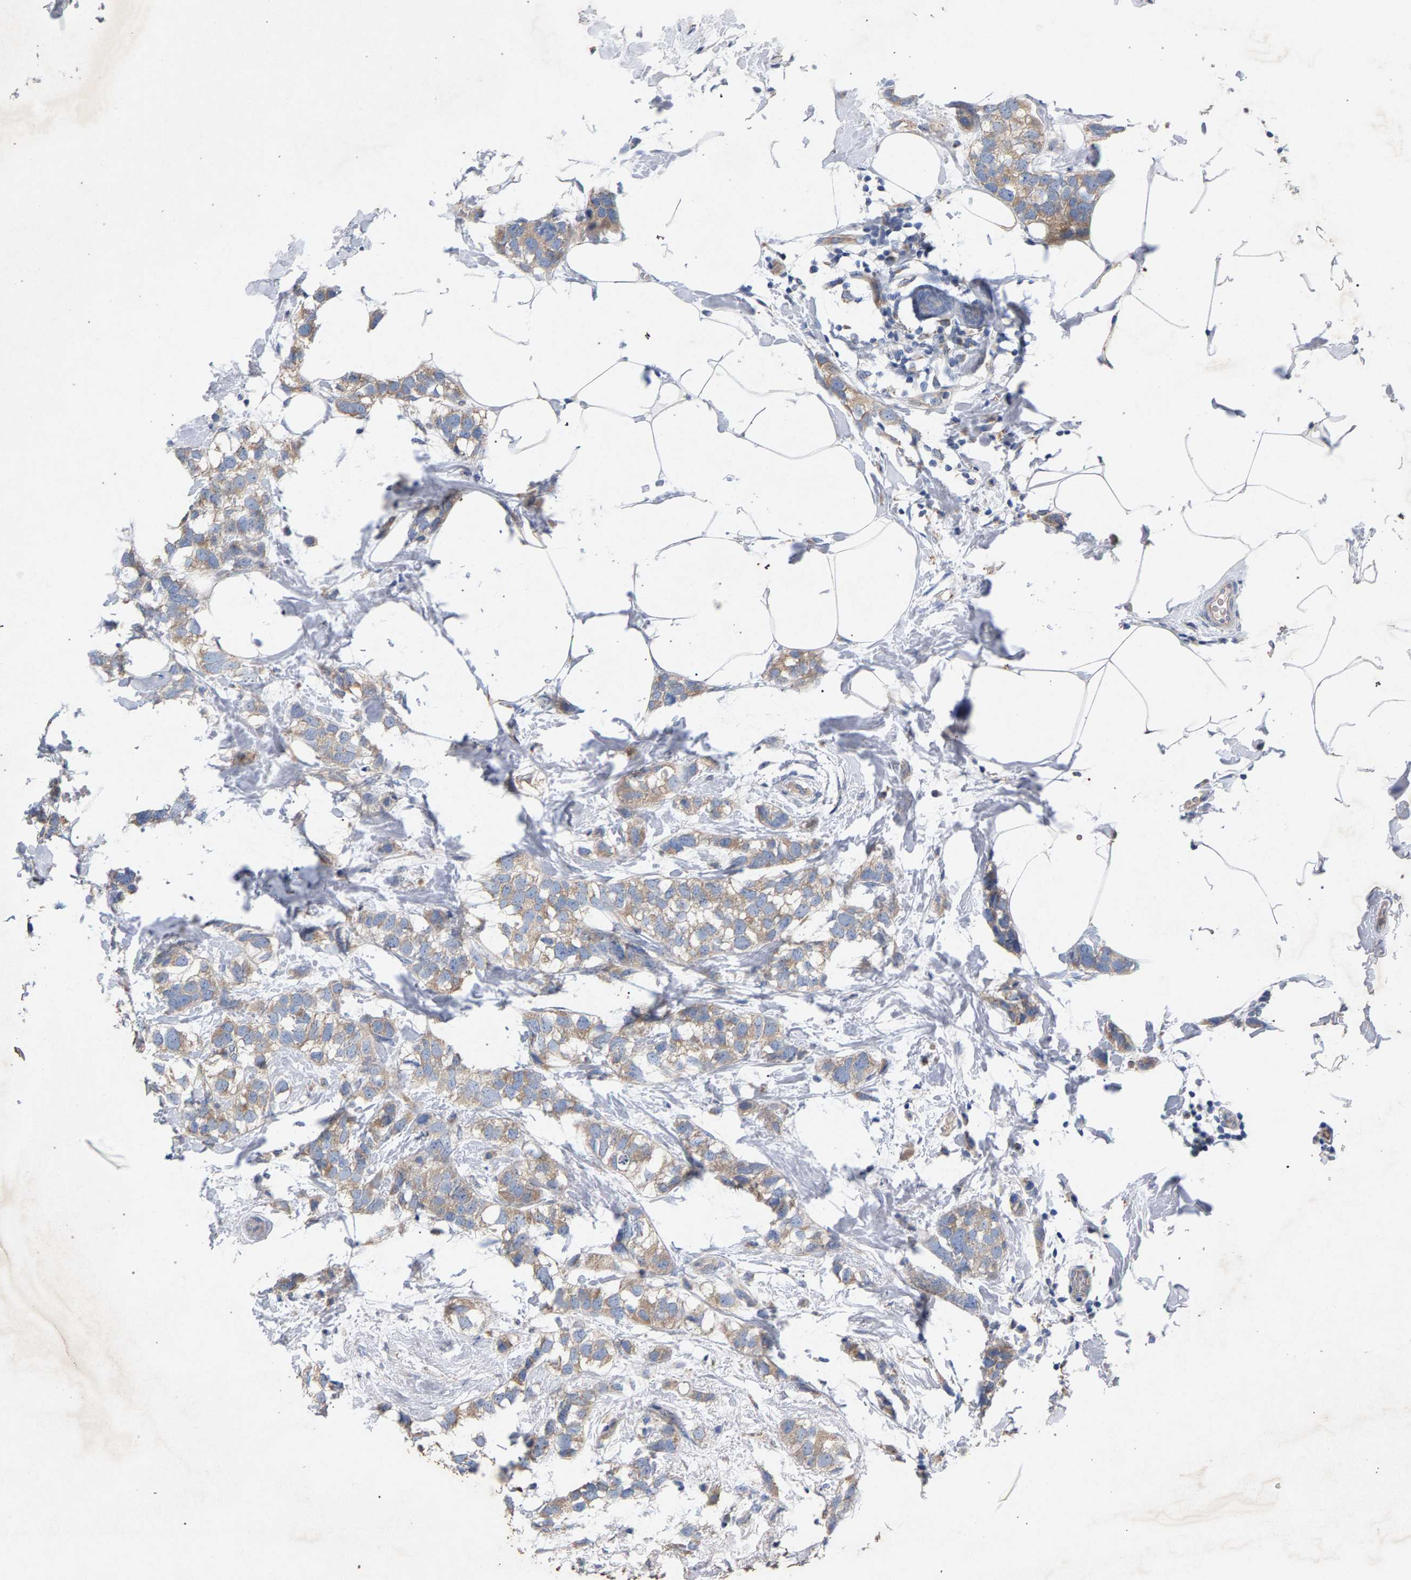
{"staining": {"intensity": "weak", "quantity": ">75%", "location": "cytoplasmic/membranous"}, "tissue": "breast cancer", "cell_type": "Tumor cells", "image_type": "cancer", "snomed": [{"axis": "morphology", "description": "Normal tissue, NOS"}, {"axis": "morphology", "description": "Duct carcinoma"}, {"axis": "topography", "description": "Breast"}], "caption": "Breast cancer (invasive ductal carcinoma) was stained to show a protein in brown. There is low levels of weak cytoplasmic/membranous staining in about >75% of tumor cells. (DAB (3,3'-diaminobenzidine) IHC, brown staining for protein, blue staining for nuclei).", "gene": "MAMDC2", "patient": {"sex": "female", "age": 50}}